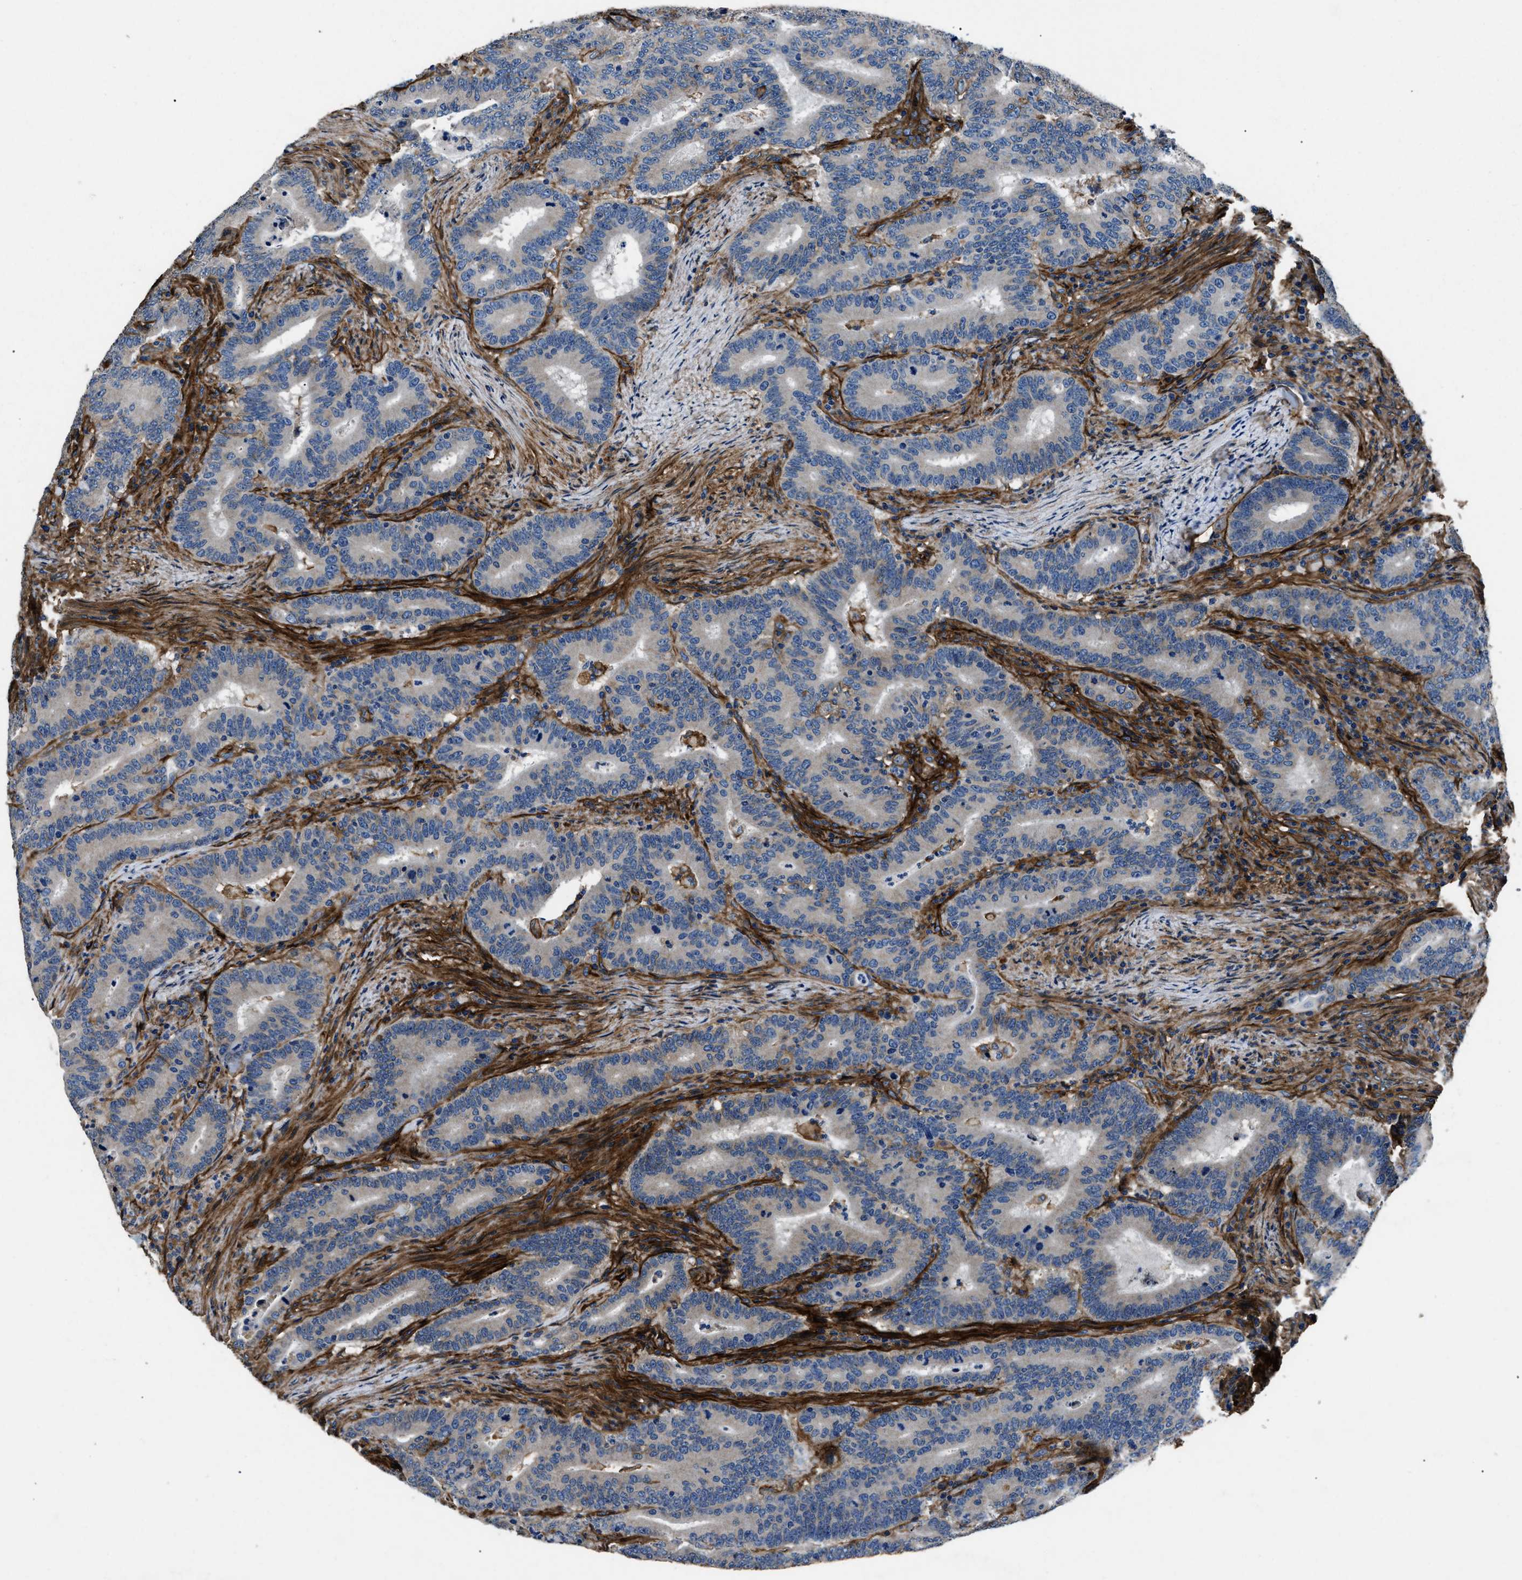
{"staining": {"intensity": "negative", "quantity": "none", "location": "none"}, "tissue": "colorectal cancer", "cell_type": "Tumor cells", "image_type": "cancer", "snomed": [{"axis": "morphology", "description": "Adenocarcinoma, NOS"}, {"axis": "topography", "description": "Colon"}], "caption": "Adenocarcinoma (colorectal) was stained to show a protein in brown. There is no significant expression in tumor cells.", "gene": "CD276", "patient": {"sex": "female", "age": 66}}